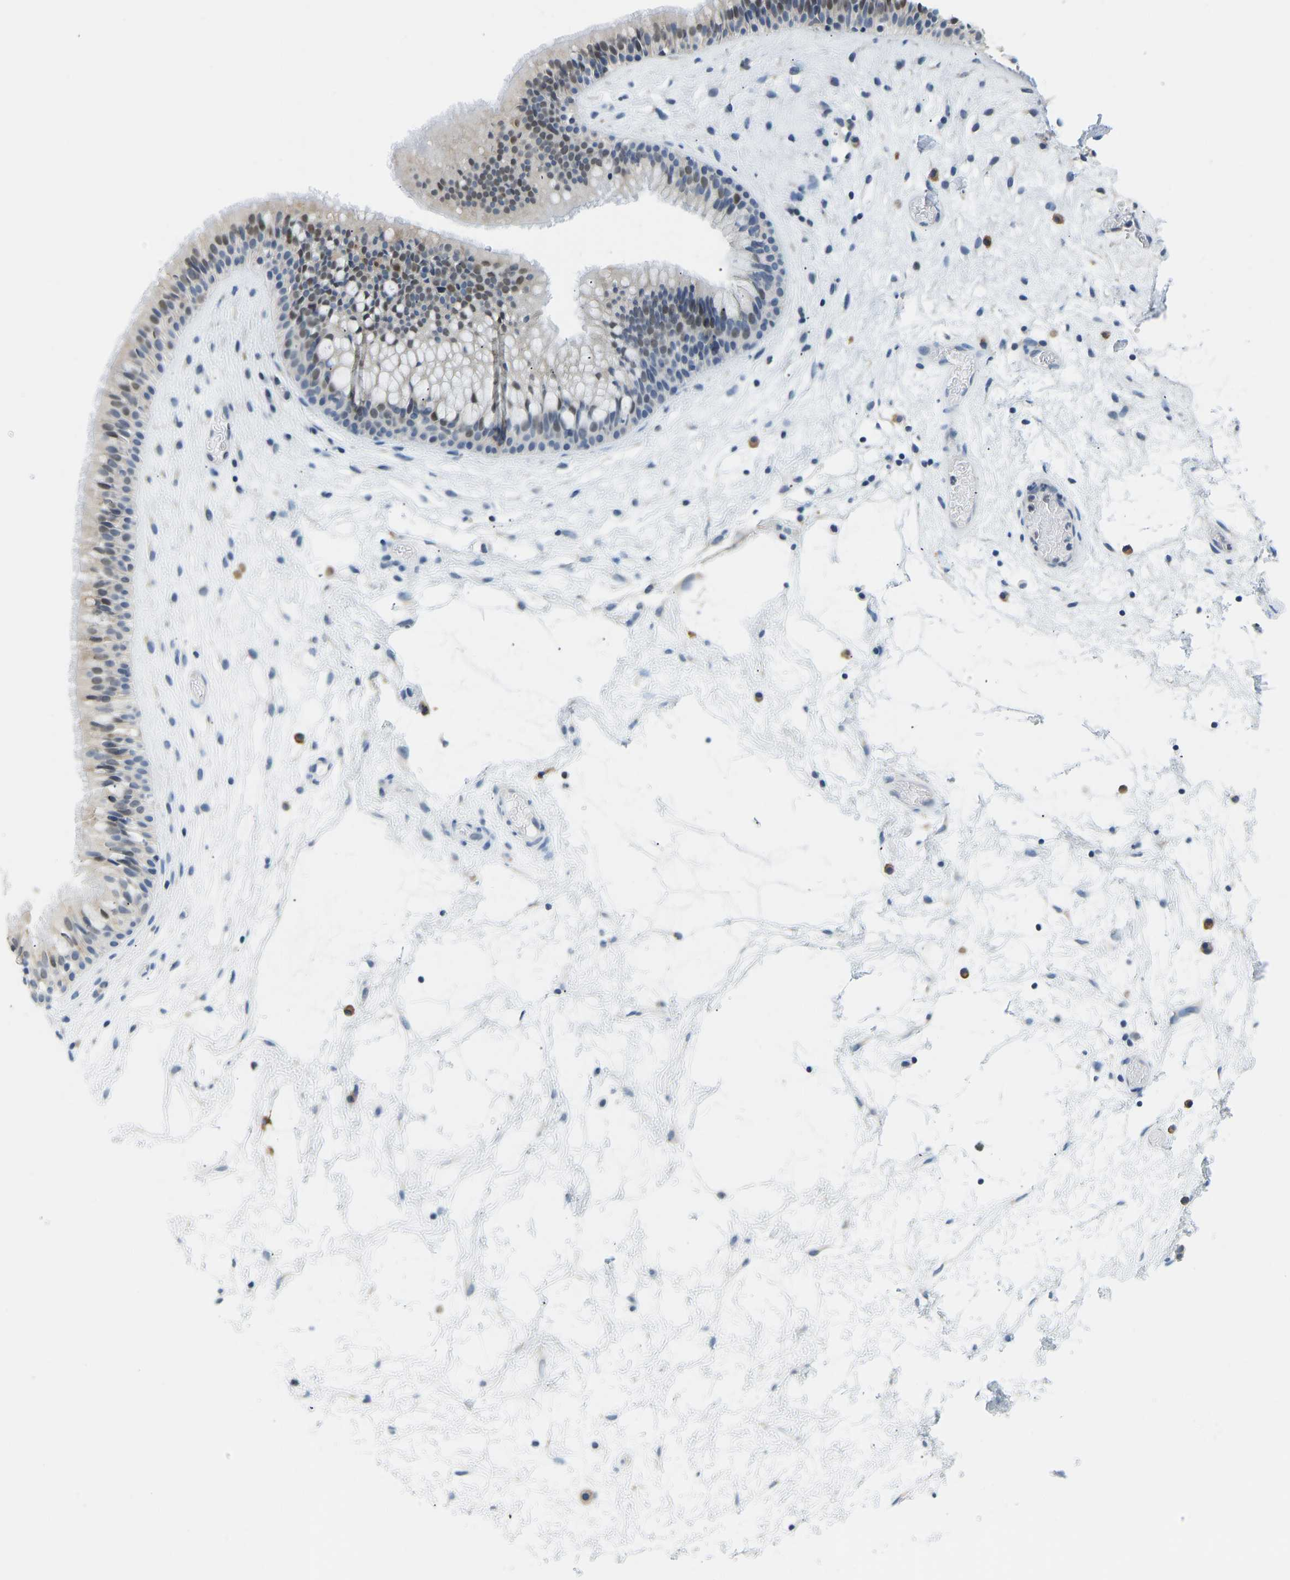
{"staining": {"intensity": "moderate", "quantity": "<25%", "location": "nuclear"}, "tissue": "nasopharynx", "cell_type": "Respiratory epithelial cells", "image_type": "normal", "snomed": [{"axis": "morphology", "description": "Normal tissue, NOS"}, {"axis": "morphology", "description": "Inflammation, NOS"}, {"axis": "topography", "description": "Nasopharynx"}], "caption": "Nasopharynx stained with immunohistochemistry shows moderate nuclear expression in about <25% of respiratory epithelial cells.", "gene": "VRK1", "patient": {"sex": "male", "age": 48}}